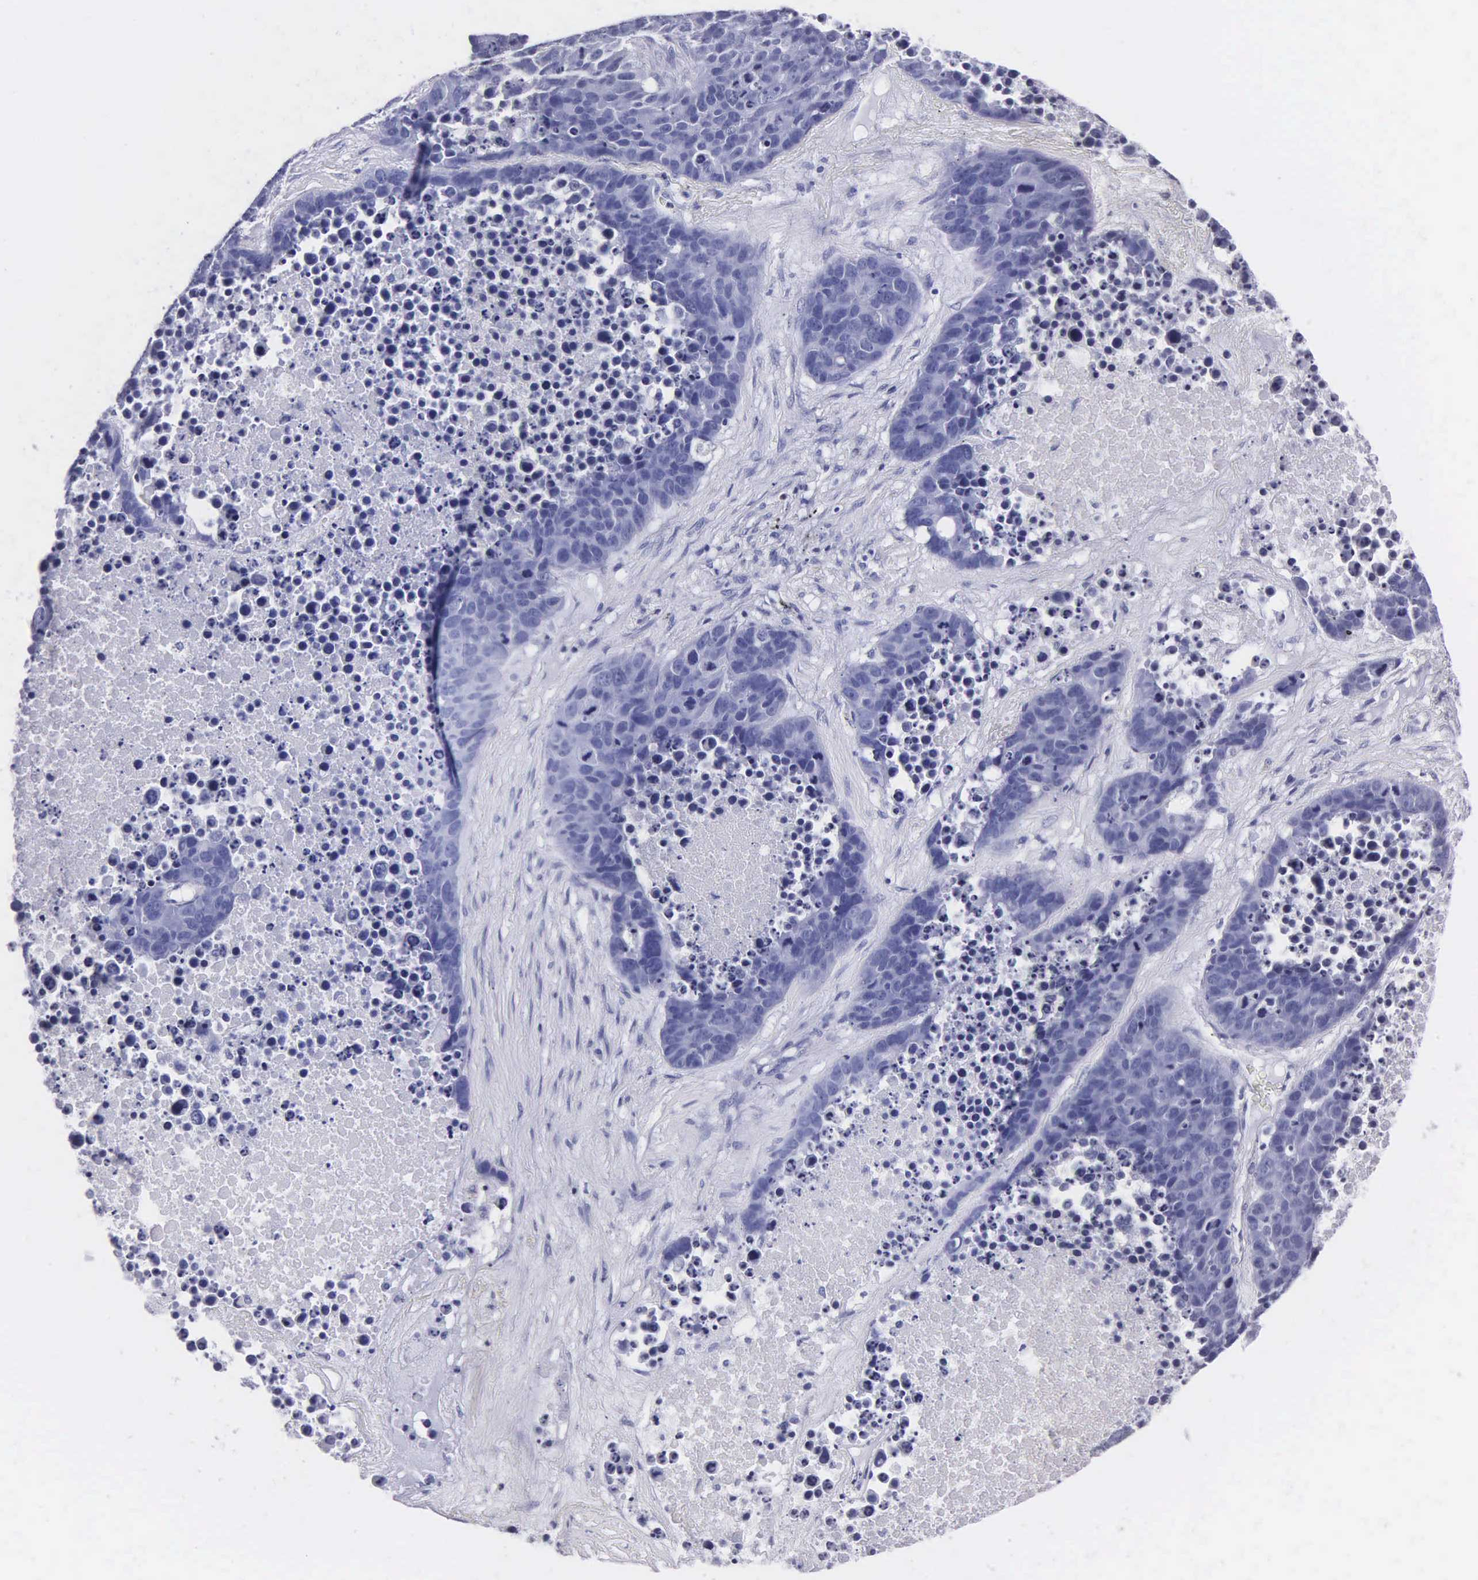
{"staining": {"intensity": "negative", "quantity": "none", "location": "none"}, "tissue": "lung cancer", "cell_type": "Tumor cells", "image_type": "cancer", "snomed": [{"axis": "morphology", "description": "Carcinoid, malignant, NOS"}, {"axis": "topography", "description": "Lung"}], "caption": "Tumor cells show no significant protein expression in lung cancer (malignant carcinoid).", "gene": "MB", "patient": {"sex": "male", "age": 60}}